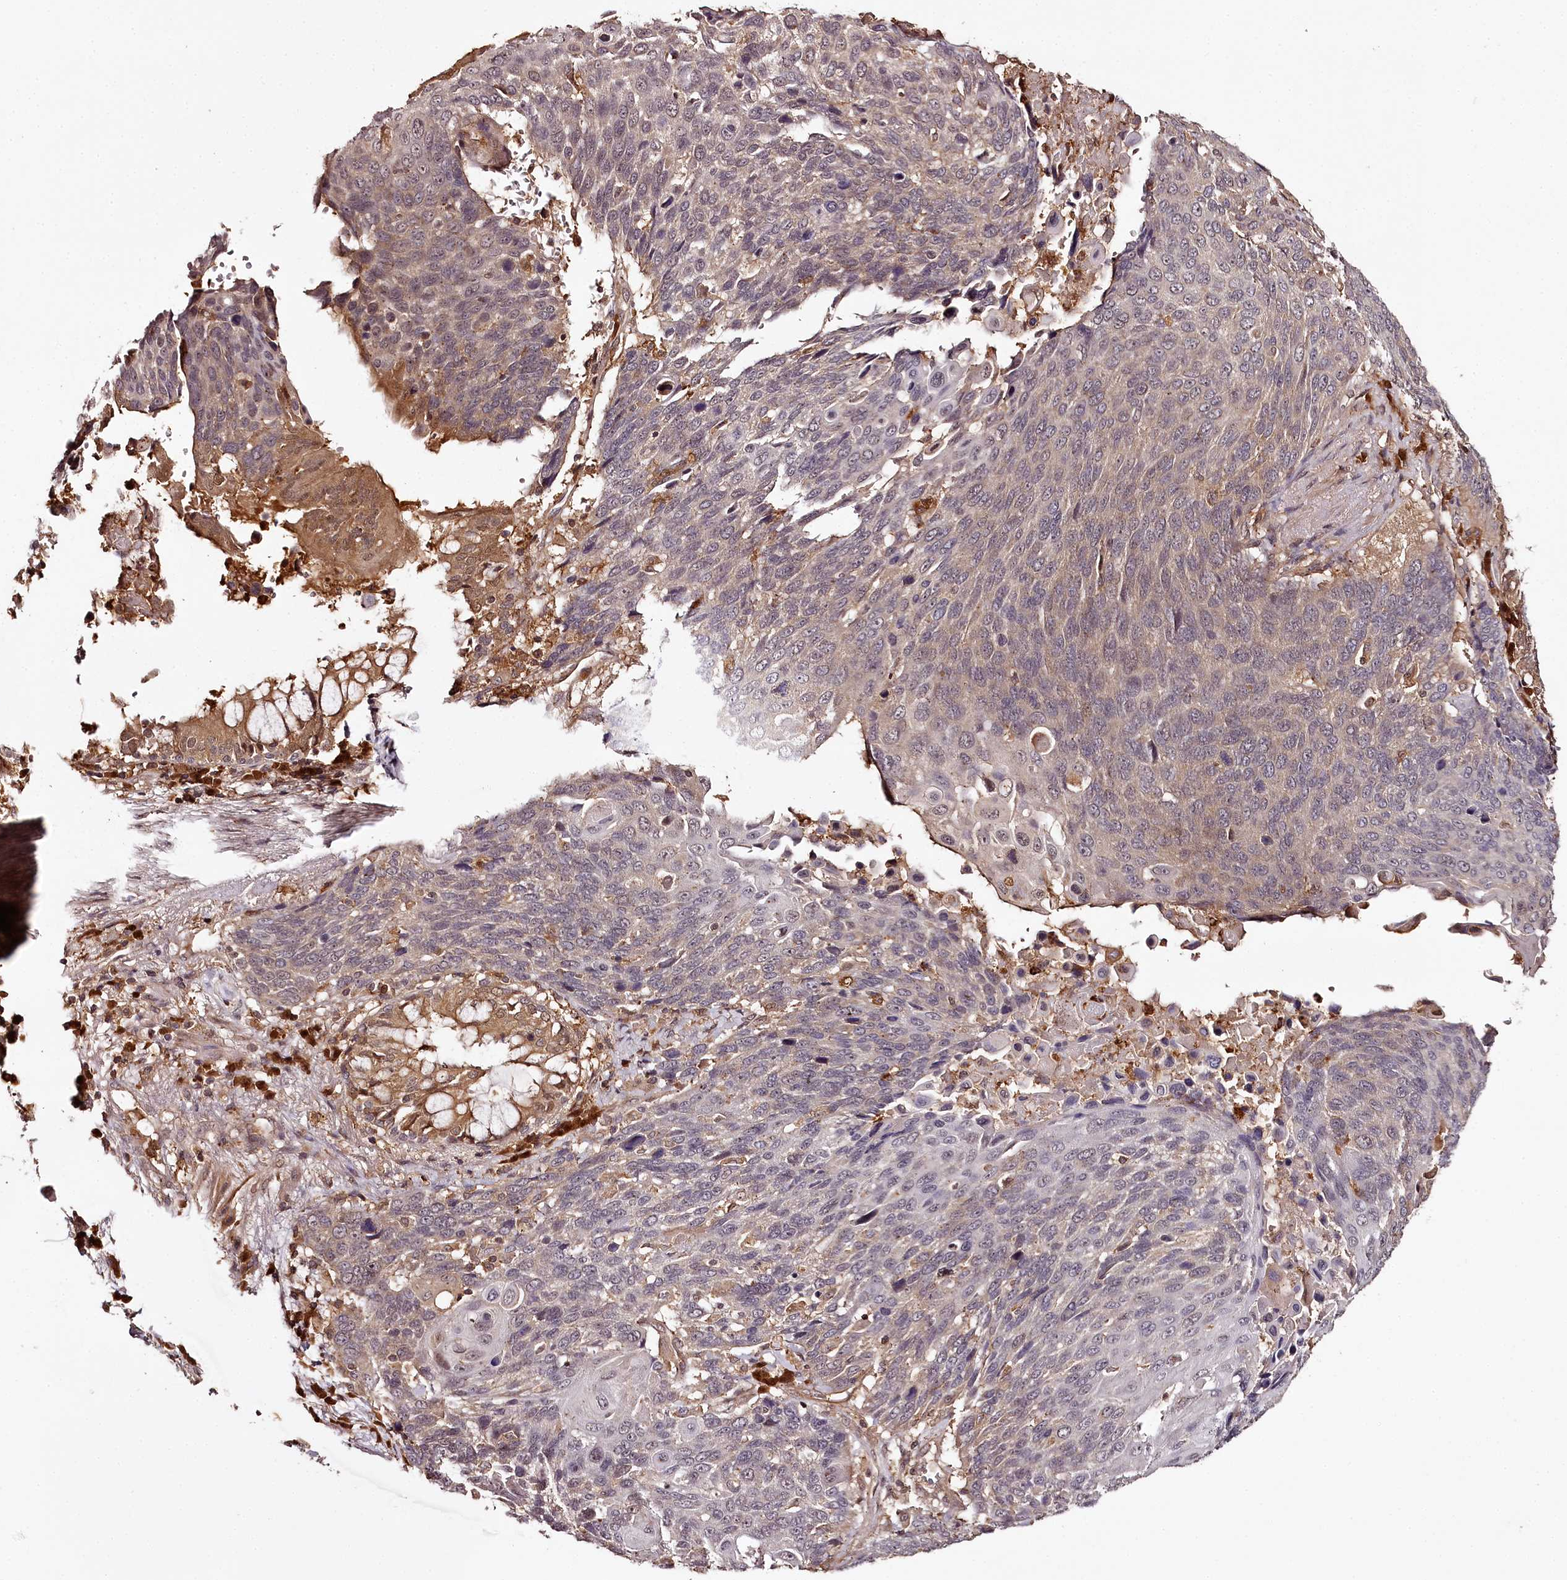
{"staining": {"intensity": "weak", "quantity": "<25%", "location": "cytoplasmic/membranous"}, "tissue": "lung cancer", "cell_type": "Tumor cells", "image_type": "cancer", "snomed": [{"axis": "morphology", "description": "Squamous cell carcinoma, NOS"}, {"axis": "topography", "description": "Lung"}], "caption": "Squamous cell carcinoma (lung) was stained to show a protein in brown. There is no significant expression in tumor cells.", "gene": "TTC12", "patient": {"sex": "male", "age": 66}}